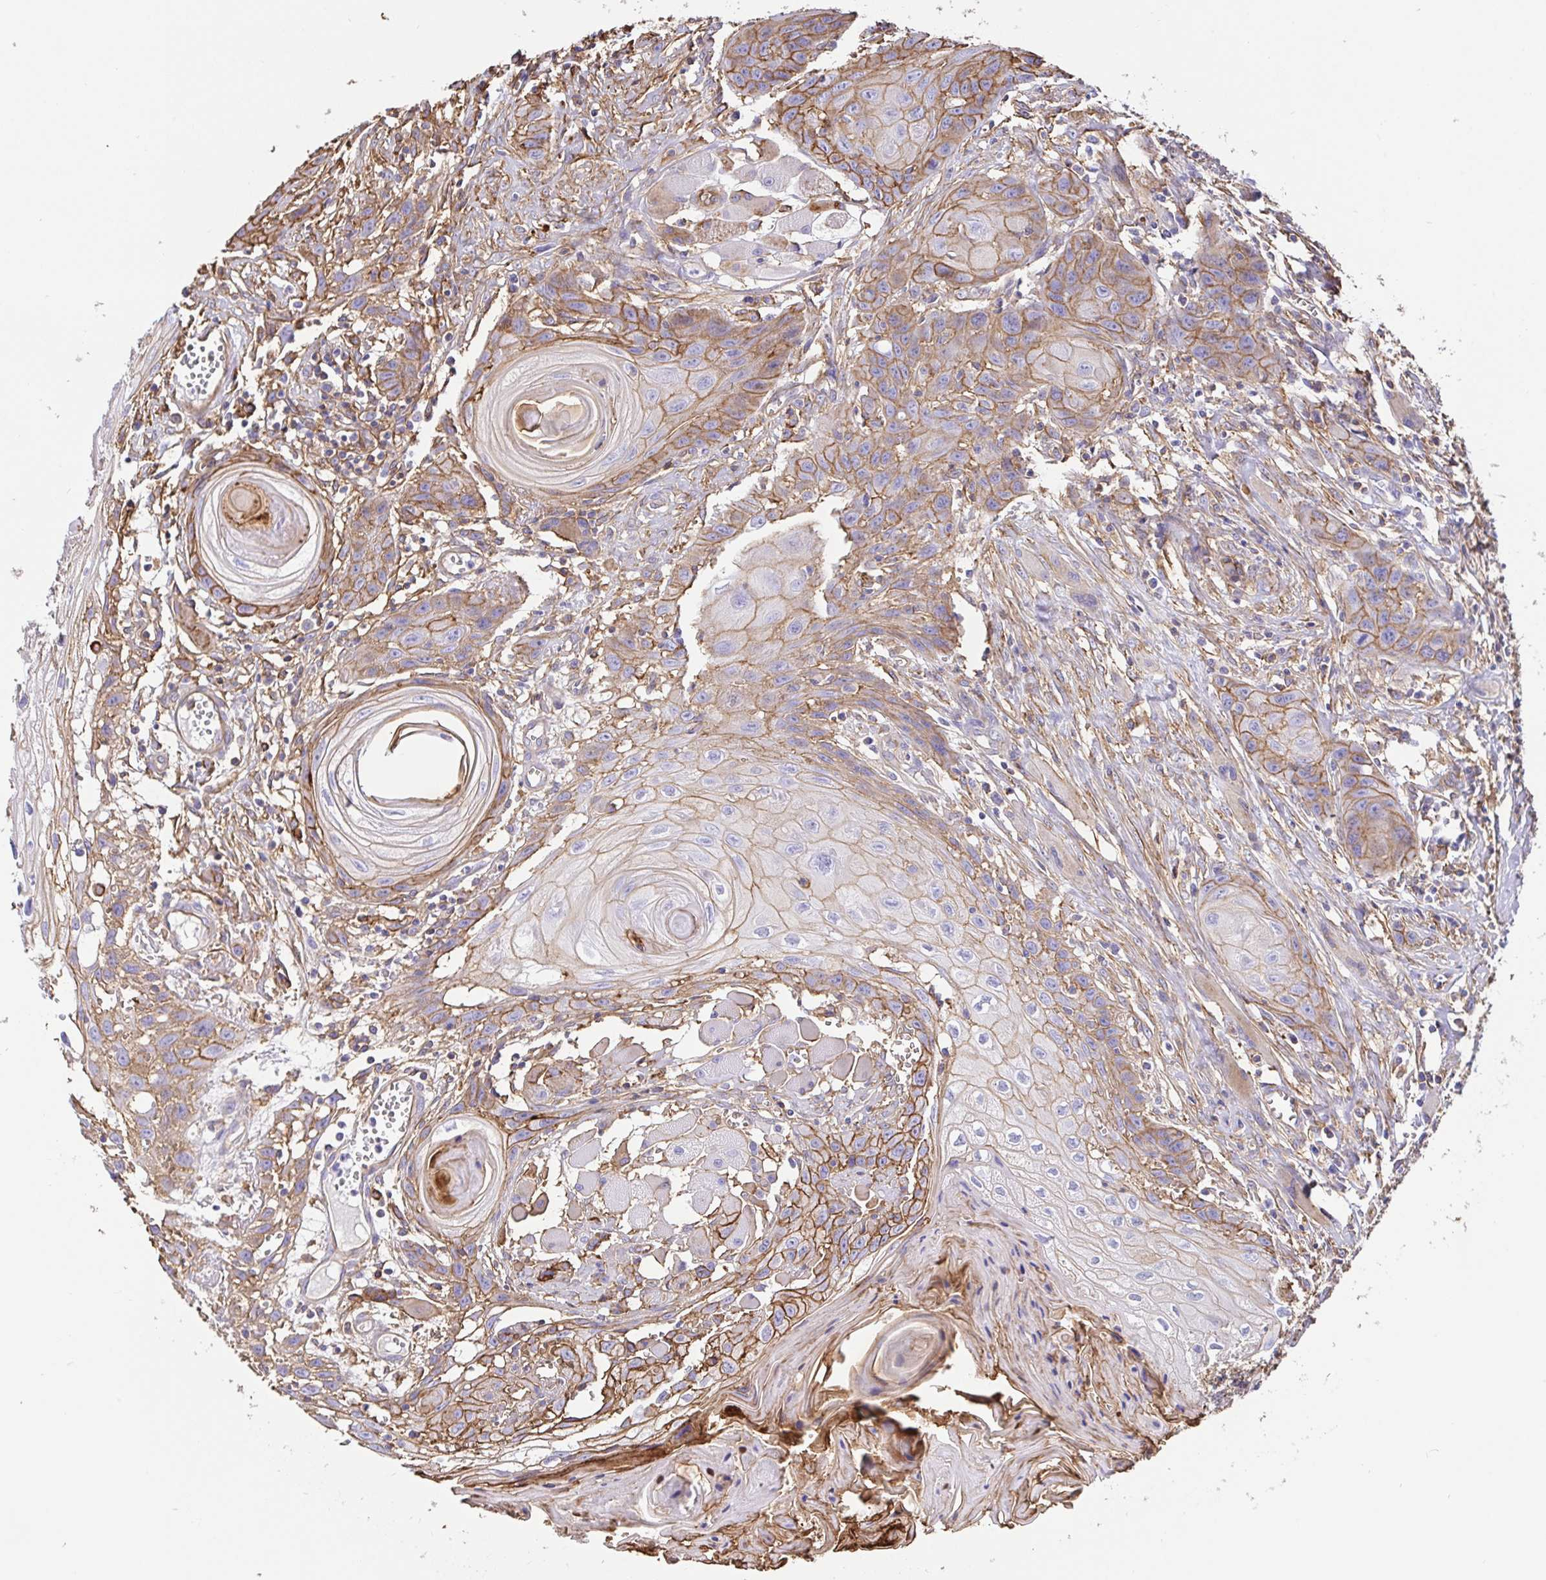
{"staining": {"intensity": "moderate", "quantity": ">75%", "location": "cytoplasmic/membranous"}, "tissue": "head and neck cancer", "cell_type": "Tumor cells", "image_type": "cancer", "snomed": [{"axis": "morphology", "description": "Squamous cell carcinoma, NOS"}, {"axis": "topography", "description": "Oral tissue"}, {"axis": "topography", "description": "Head-Neck"}], "caption": "A medium amount of moderate cytoplasmic/membranous positivity is present in approximately >75% of tumor cells in head and neck cancer tissue. Using DAB (brown) and hematoxylin (blue) stains, captured at high magnification using brightfield microscopy.", "gene": "ANXA2", "patient": {"sex": "male", "age": 58}}